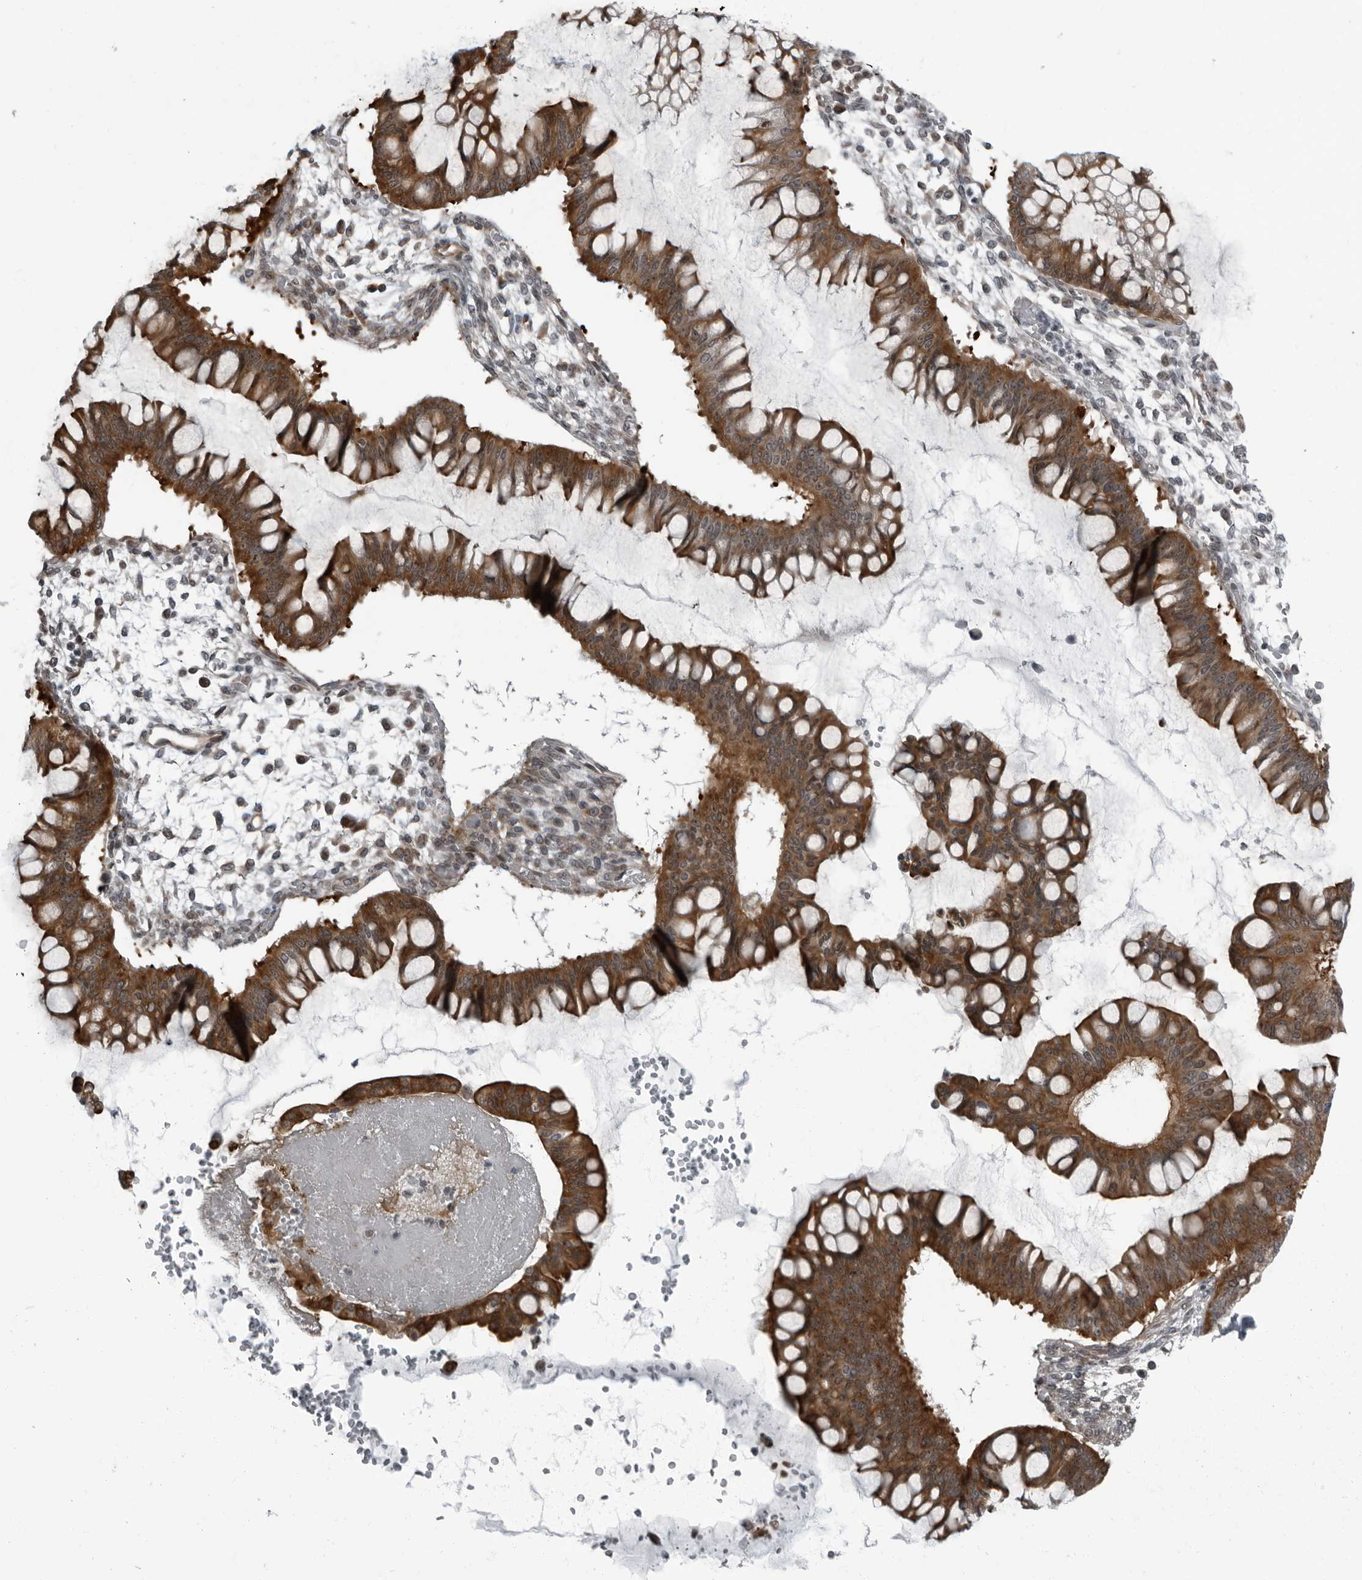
{"staining": {"intensity": "moderate", "quantity": ">75%", "location": "cytoplasmic/membranous"}, "tissue": "ovarian cancer", "cell_type": "Tumor cells", "image_type": "cancer", "snomed": [{"axis": "morphology", "description": "Cystadenocarcinoma, mucinous, NOS"}, {"axis": "topography", "description": "Ovary"}], "caption": "A brown stain shows moderate cytoplasmic/membranous positivity of a protein in ovarian cancer (mucinous cystadenocarcinoma) tumor cells. Immunohistochemistry stains the protein in brown and the nuclei are stained blue.", "gene": "FAM102B", "patient": {"sex": "female", "age": 73}}